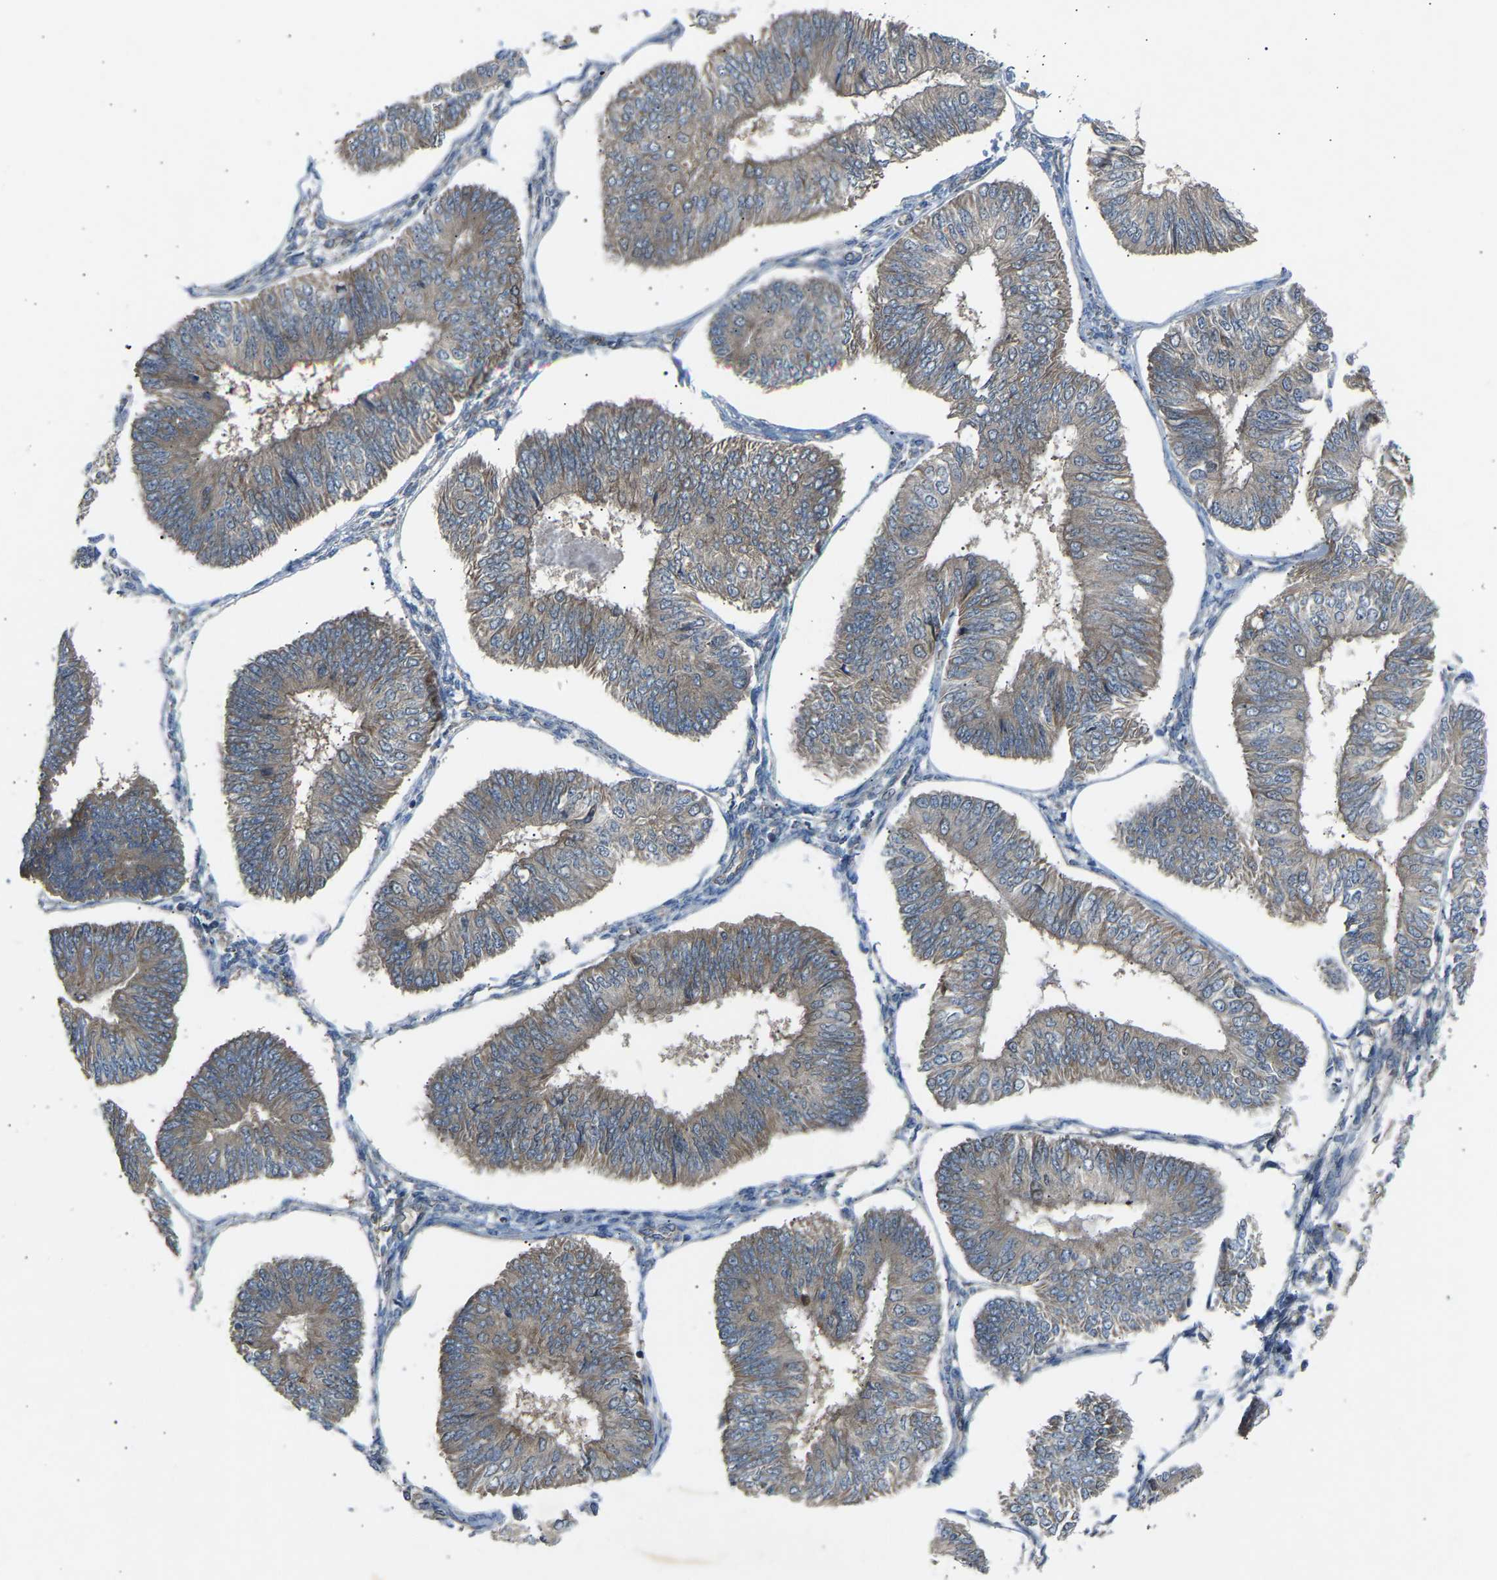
{"staining": {"intensity": "weak", "quantity": ">75%", "location": "cytoplasmic/membranous"}, "tissue": "endometrial cancer", "cell_type": "Tumor cells", "image_type": "cancer", "snomed": [{"axis": "morphology", "description": "Adenocarcinoma, NOS"}, {"axis": "topography", "description": "Endometrium"}], "caption": "Approximately >75% of tumor cells in adenocarcinoma (endometrial) display weak cytoplasmic/membranous protein positivity as visualized by brown immunohistochemical staining.", "gene": "GAS2L1", "patient": {"sex": "female", "age": 58}}